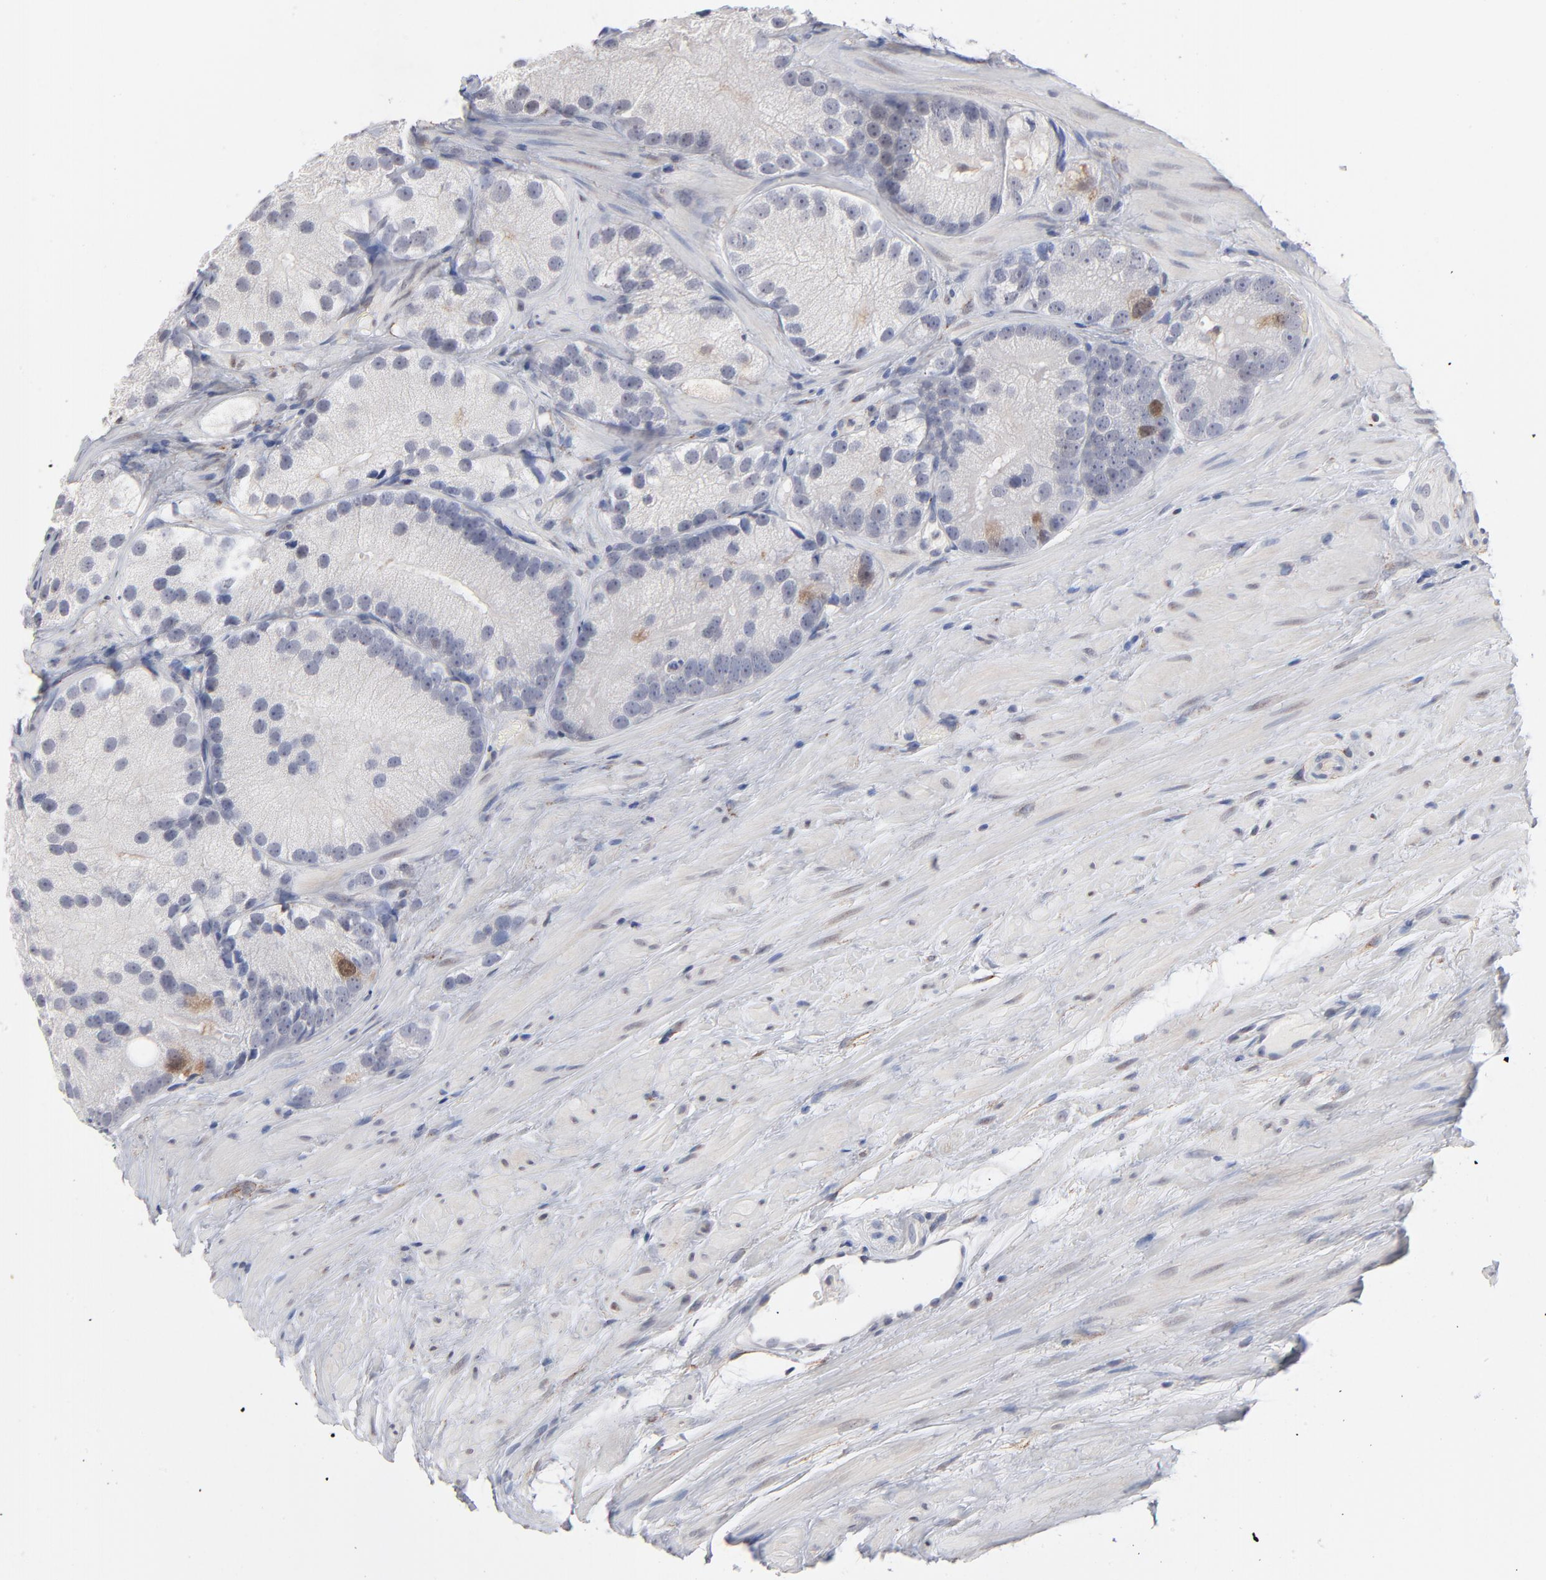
{"staining": {"intensity": "negative", "quantity": "none", "location": "none"}, "tissue": "prostate cancer", "cell_type": "Tumor cells", "image_type": "cancer", "snomed": [{"axis": "morphology", "description": "Adenocarcinoma, Low grade"}, {"axis": "topography", "description": "Prostate"}], "caption": "A high-resolution micrograph shows immunohistochemistry (IHC) staining of prostate cancer (adenocarcinoma (low-grade)), which demonstrates no significant staining in tumor cells. (Brightfield microscopy of DAB immunohistochemistry (IHC) at high magnification).", "gene": "AURKA", "patient": {"sex": "male", "age": 69}}